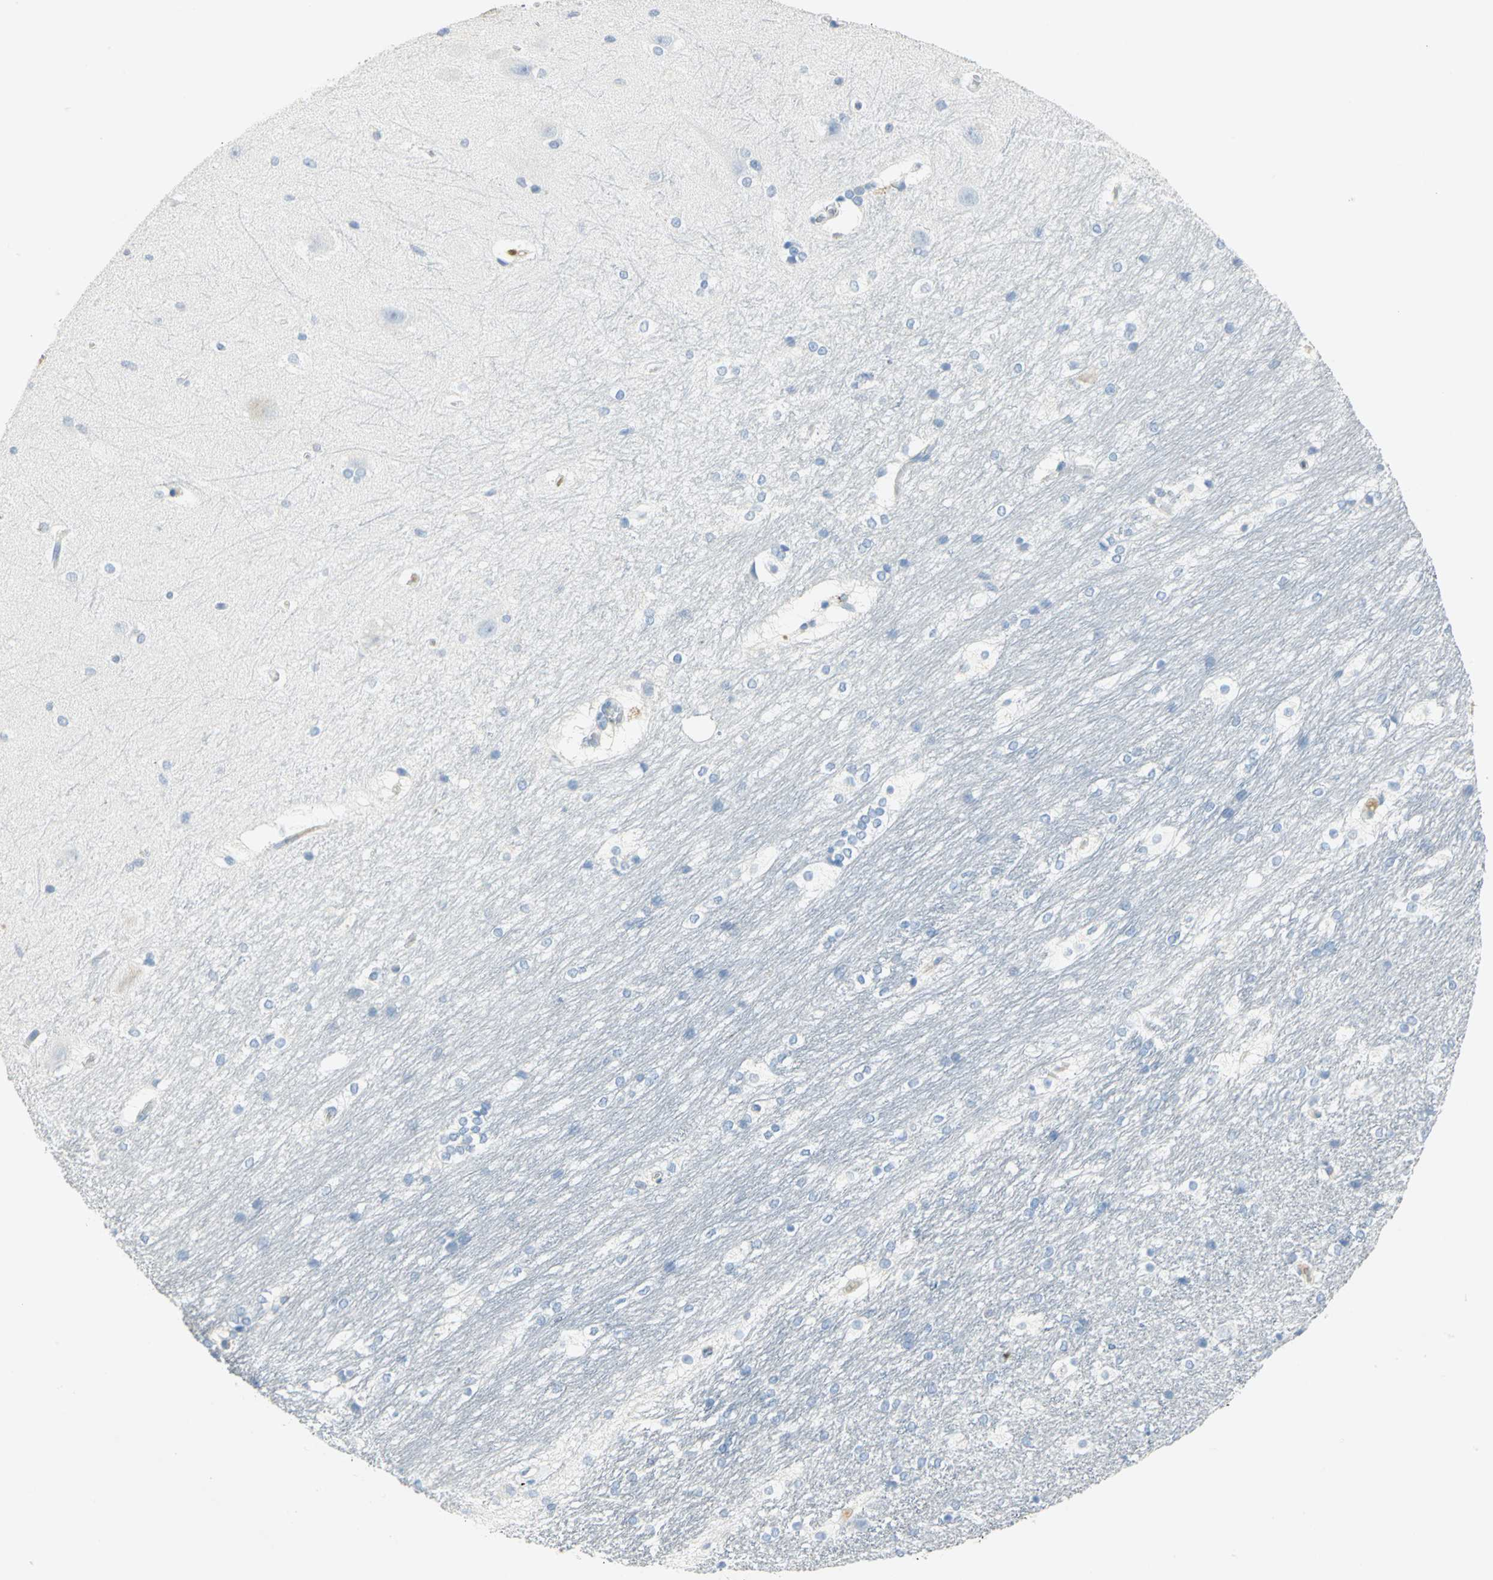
{"staining": {"intensity": "negative", "quantity": "none", "location": "none"}, "tissue": "hippocampus", "cell_type": "Glial cells", "image_type": "normal", "snomed": [{"axis": "morphology", "description": "Normal tissue, NOS"}, {"axis": "topography", "description": "Hippocampus"}], "caption": "Benign hippocampus was stained to show a protein in brown. There is no significant expression in glial cells.", "gene": "ANXA4", "patient": {"sex": "female", "age": 19}}